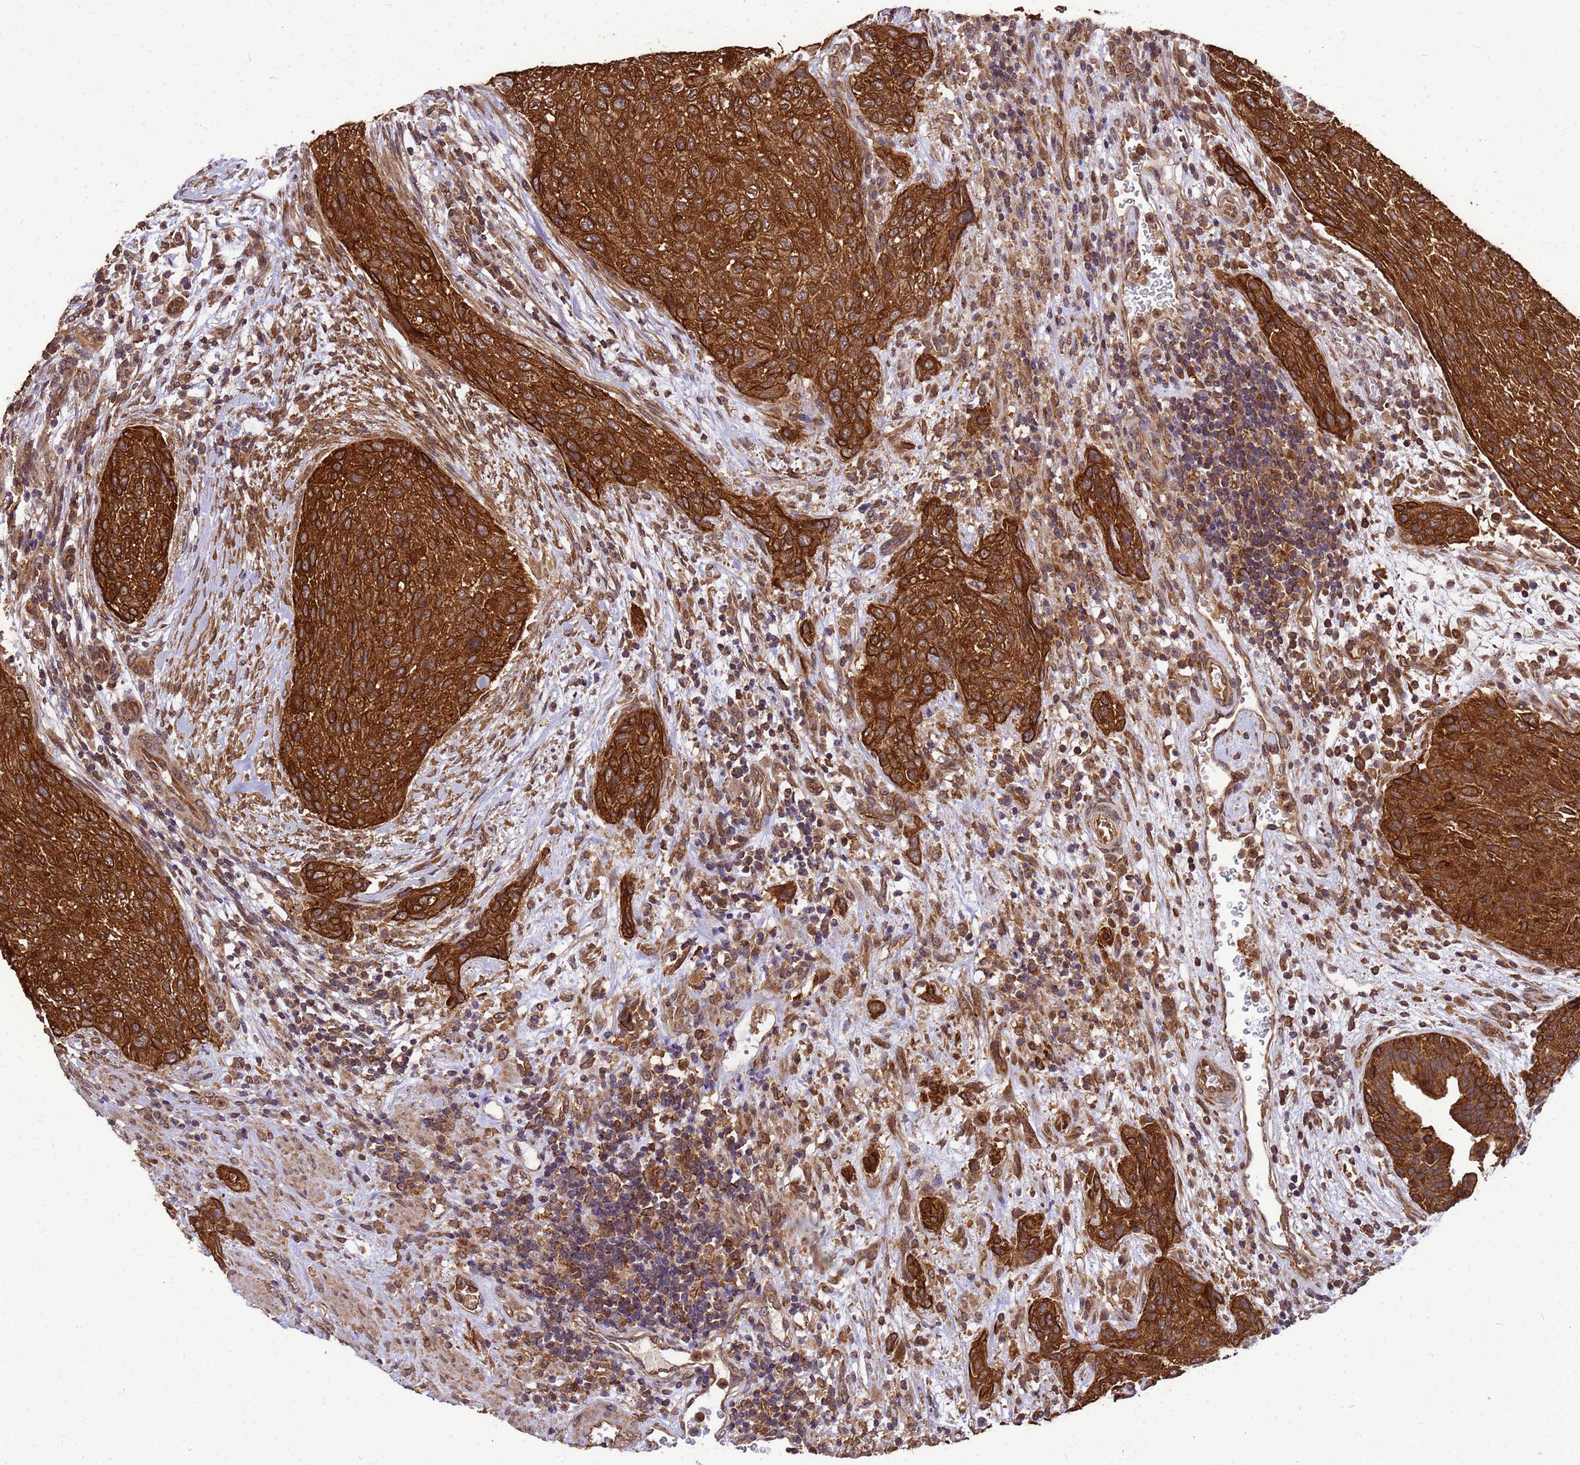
{"staining": {"intensity": "strong", "quantity": ">75%", "location": "cytoplasmic/membranous"}, "tissue": "urothelial cancer", "cell_type": "Tumor cells", "image_type": "cancer", "snomed": [{"axis": "morphology", "description": "Urothelial carcinoma, High grade"}, {"axis": "topography", "description": "Urinary bladder"}], "caption": "The micrograph demonstrates staining of urothelial cancer, revealing strong cytoplasmic/membranous protein expression (brown color) within tumor cells.", "gene": "ZNF618", "patient": {"sex": "male", "age": 35}}